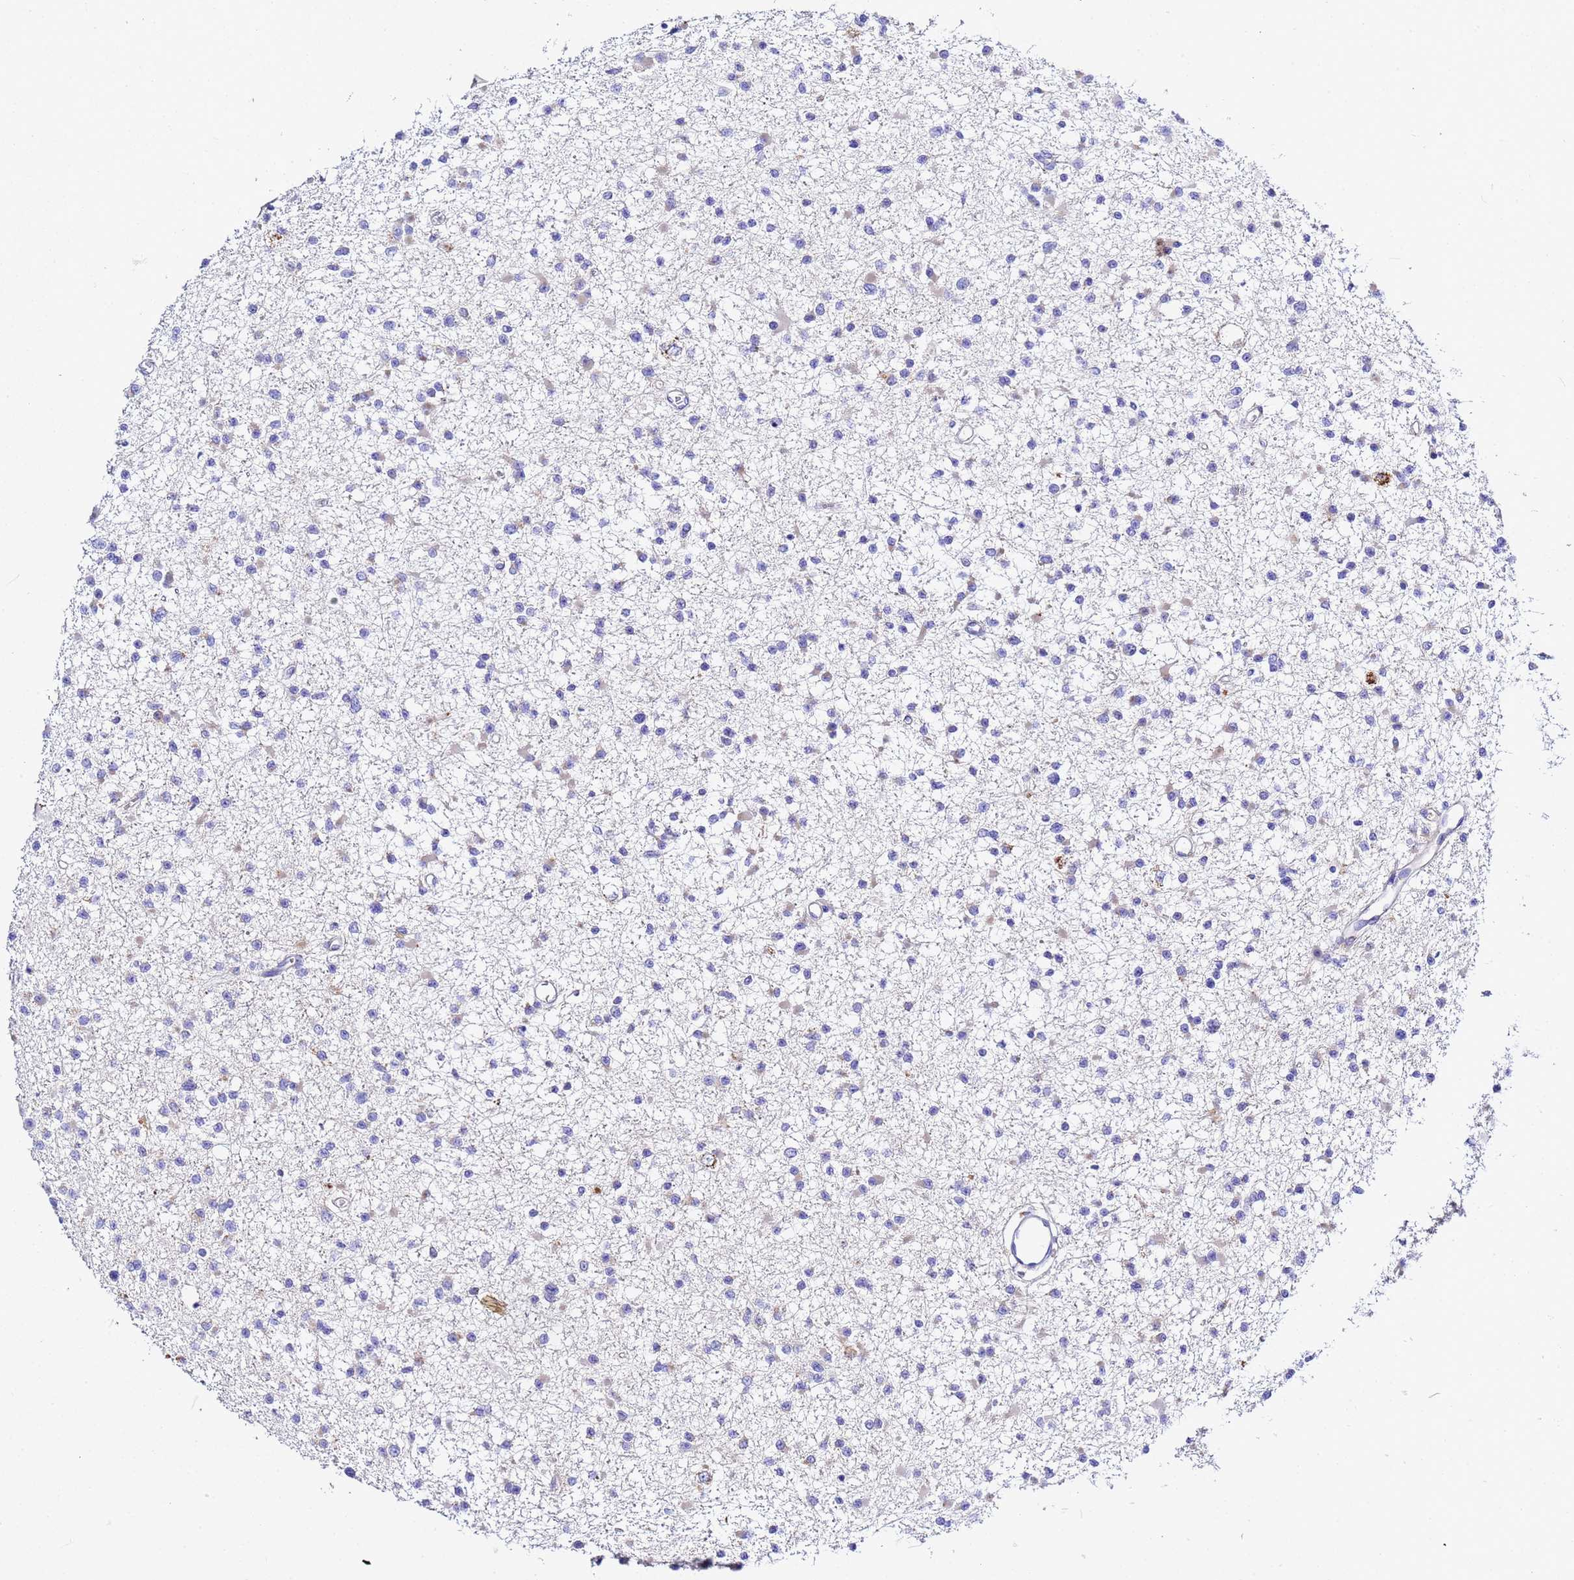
{"staining": {"intensity": "negative", "quantity": "none", "location": "none"}, "tissue": "glioma", "cell_type": "Tumor cells", "image_type": "cancer", "snomed": [{"axis": "morphology", "description": "Glioma, malignant, Low grade"}, {"axis": "topography", "description": "Brain"}], "caption": "IHC micrograph of human glioma stained for a protein (brown), which shows no staining in tumor cells.", "gene": "VTI1B", "patient": {"sex": "female", "age": 22}}